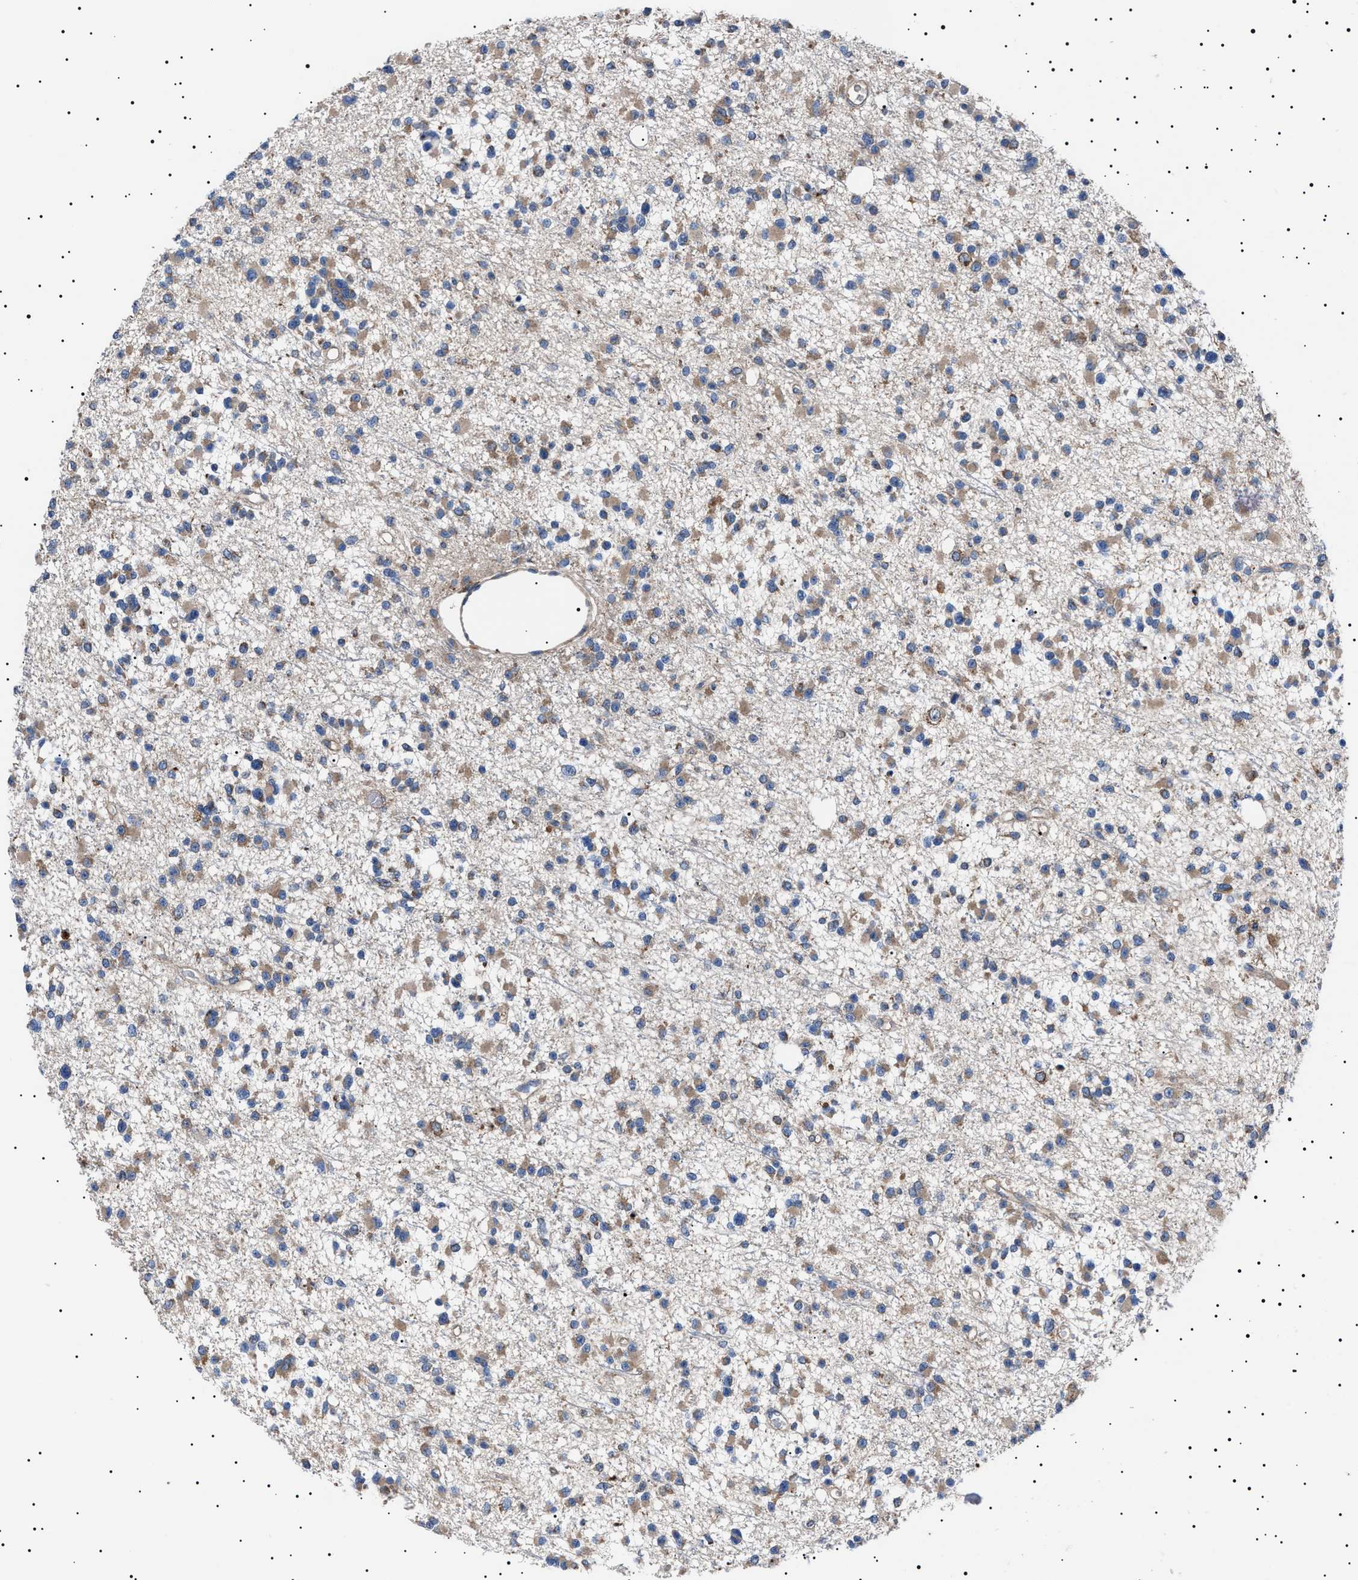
{"staining": {"intensity": "weak", "quantity": ">75%", "location": "cytoplasmic/membranous"}, "tissue": "glioma", "cell_type": "Tumor cells", "image_type": "cancer", "snomed": [{"axis": "morphology", "description": "Glioma, malignant, Low grade"}, {"axis": "topography", "description": "Brain"}], "caption": "This photomicrograph reveals glioma stained with immunohistochemistry to label a protein in brown. The cytoplasmic/membranous of tumor cells show weak positivity for the protein. Nuclei are counter-stained blue.", "gene": "TOP1MT", "patient": {"sex": "female", "age": 22}}